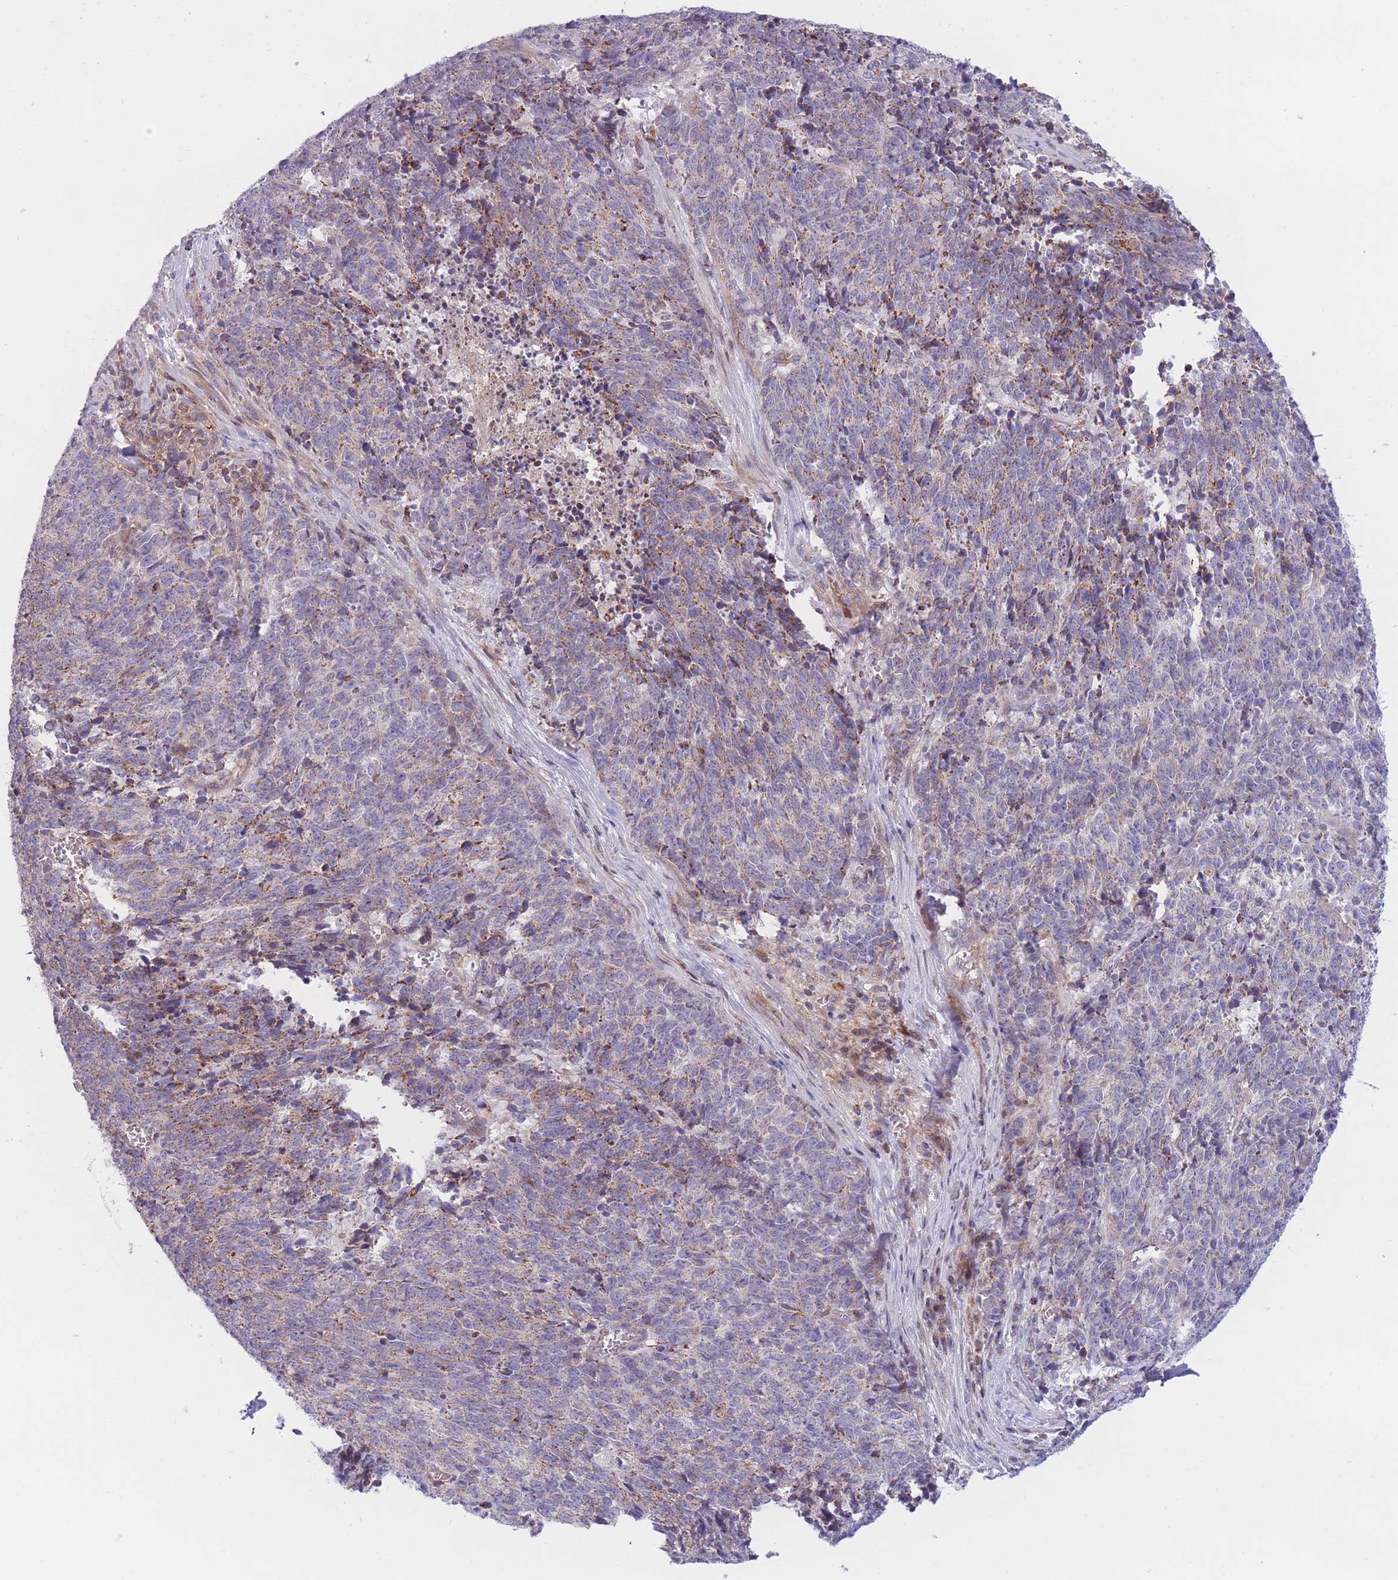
{"staining": {"intensity": "moderate", "quantity": "<25%", "location": "cytoplasmic/membranous"}, "tissue": "cervical cancer", "cell_type": "Tumor cells", "image_type": "cancer", "snomed": [{"axis": "morphology", "description": "Squamous cell carcinoma, NOS"}, {"axis": "topography", "description": "Cervix"}], "caption": "IHC (DAB) staining of human cervical cancer (squamous cell carcinoma) exhibits moderate cytoplasmic/membranous protein staining in approximately <25% of tumor cells.", "gene": "PDE4A", "patient": {"sex": "female", "age": 29}}